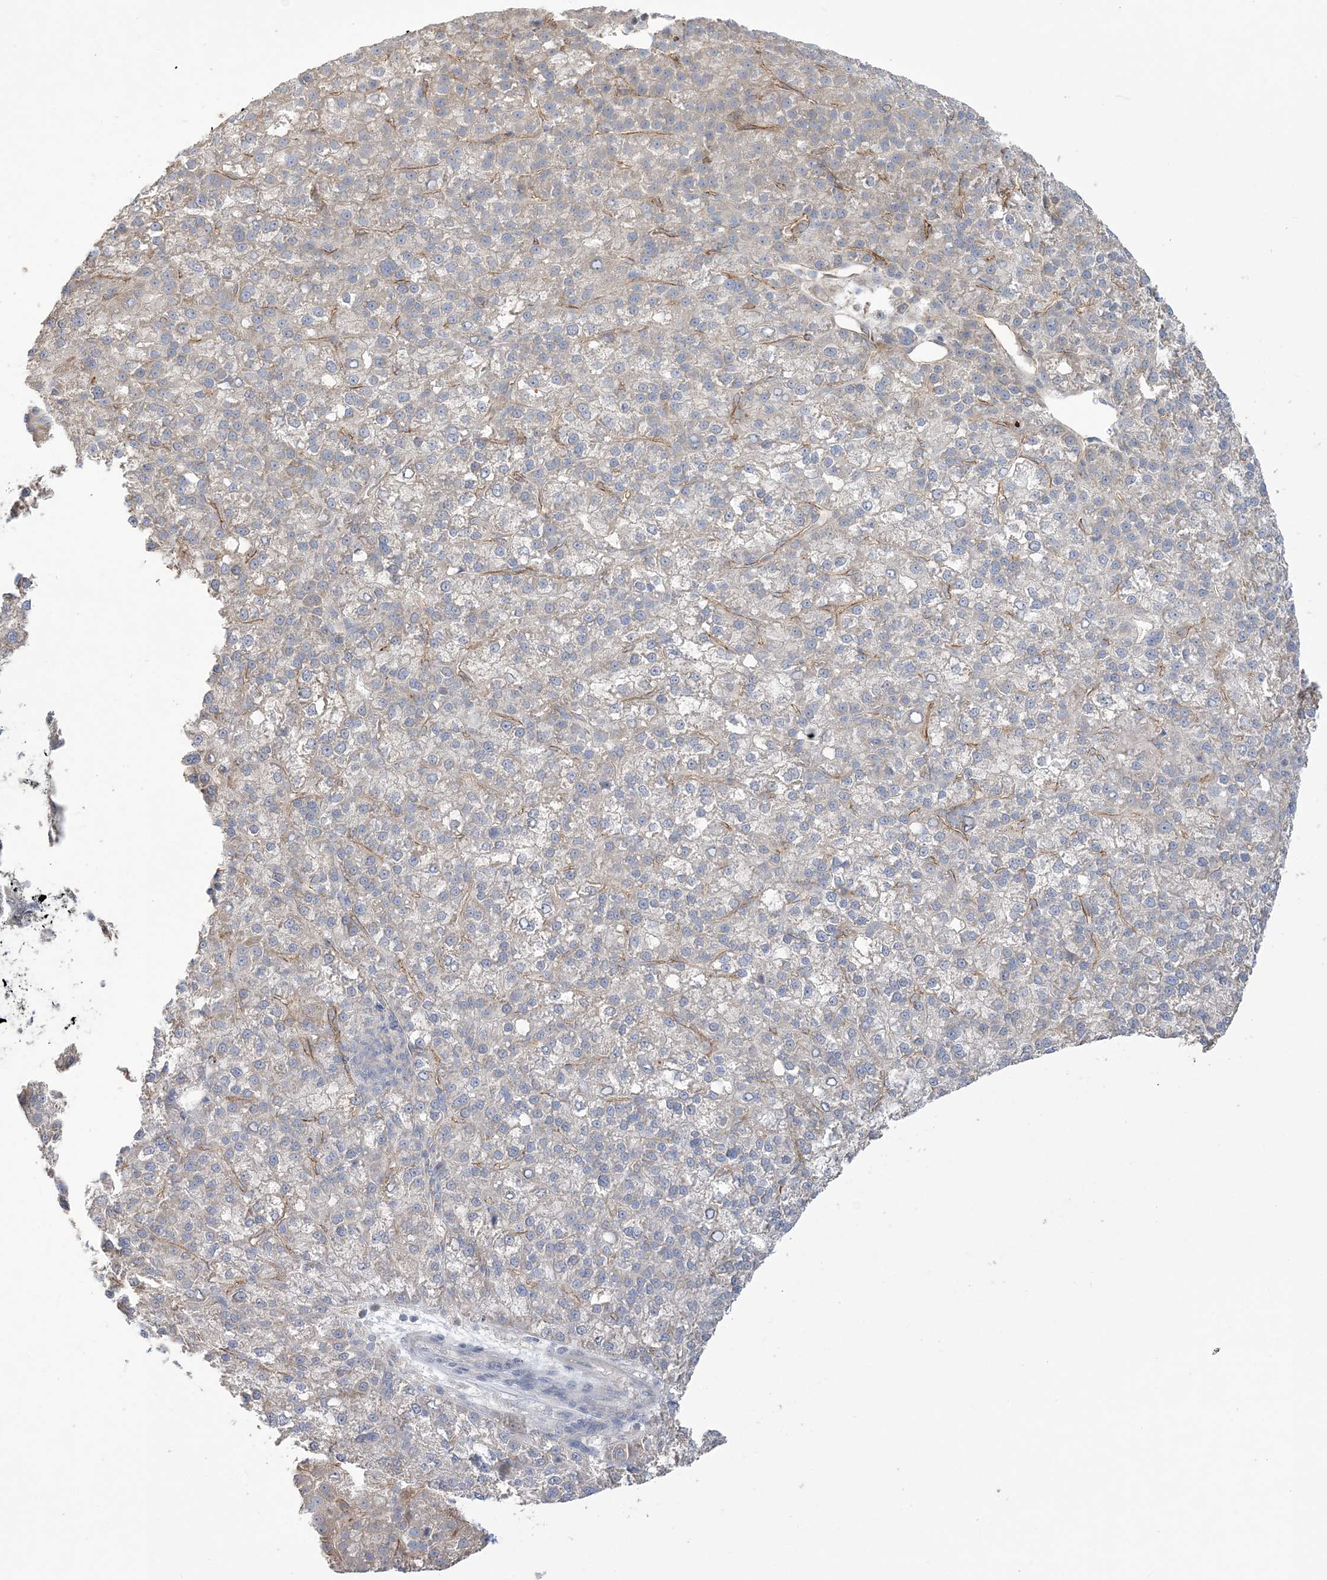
{"staining": {"intensity": "negative", "quantity": "none", "location": "none"}, "tissue": "liver cancer", "cell_type": "Tumor cells", "image_type": "cancer", "snomed": [{"axis": "morphology", "description": "Carcinoma, Hepatocellular, NOS"}, {"axis": "topography", "description": "Liver"}], "caption": "High power microscopy histopathology image of an IHC image of liver cancer, revealing no significant positivity in tumor cells.", "gene": "FARSB", "patient": {"sex": "female", "age": 58}}